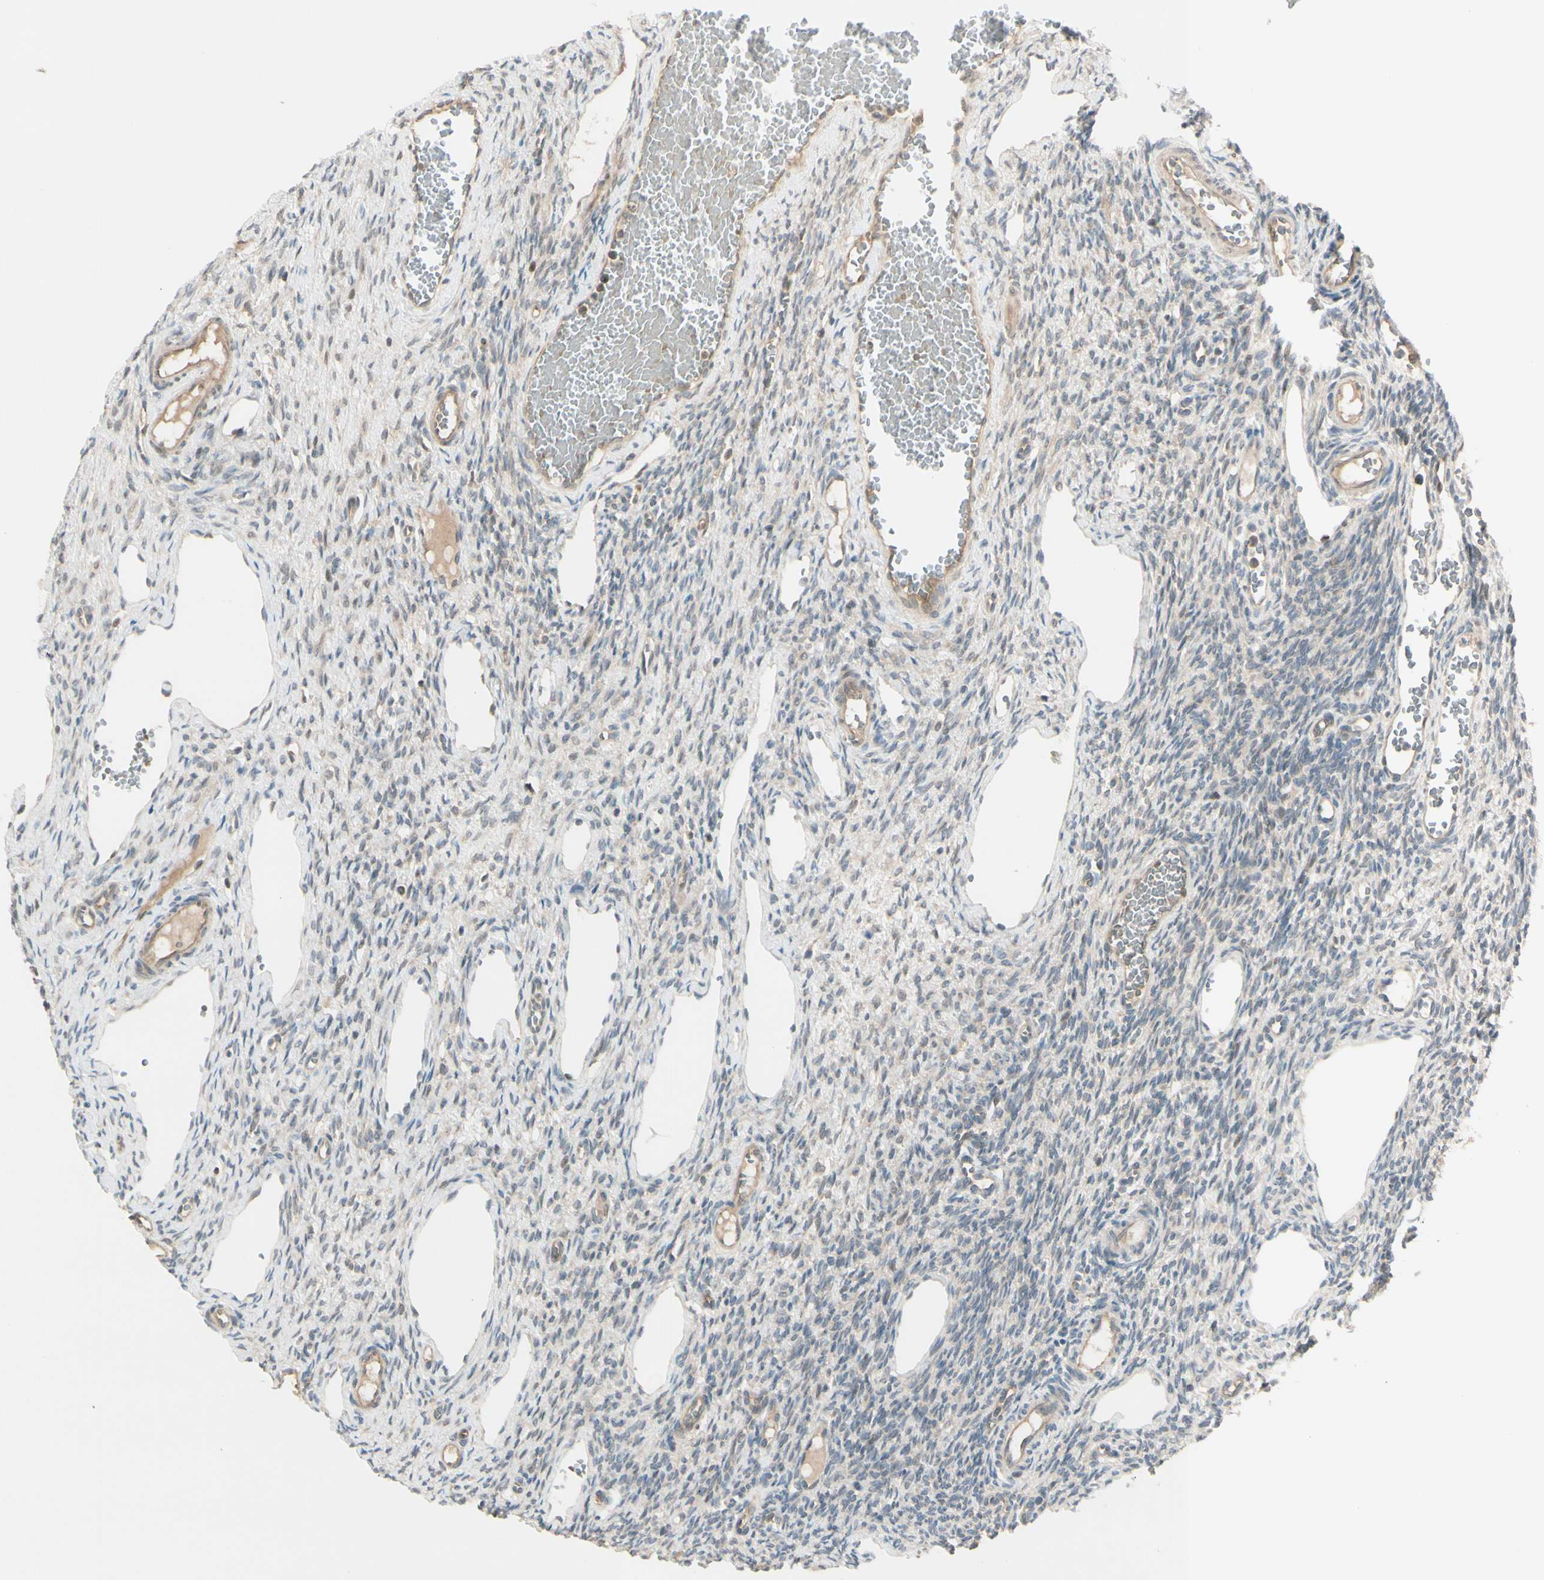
{"staining": {"intensity": "weak", "quantity": "<25%", "location": "cytoplasmic/membranous"}, "tissue": "ovary", "cell_type": "Ovarian stroma cells", "image_type": "normal", "snomed": [{"axis": "morphology", "description": "Normal tissue, NOS"}, {"axis": "topography", "description": "Ovary"}], "caption": "IHC of unremarkable ovary exhibits no expression in ovarian stroma cells.", "gene": "FGF10", "patient": {"sex": "female", "age": 33}}